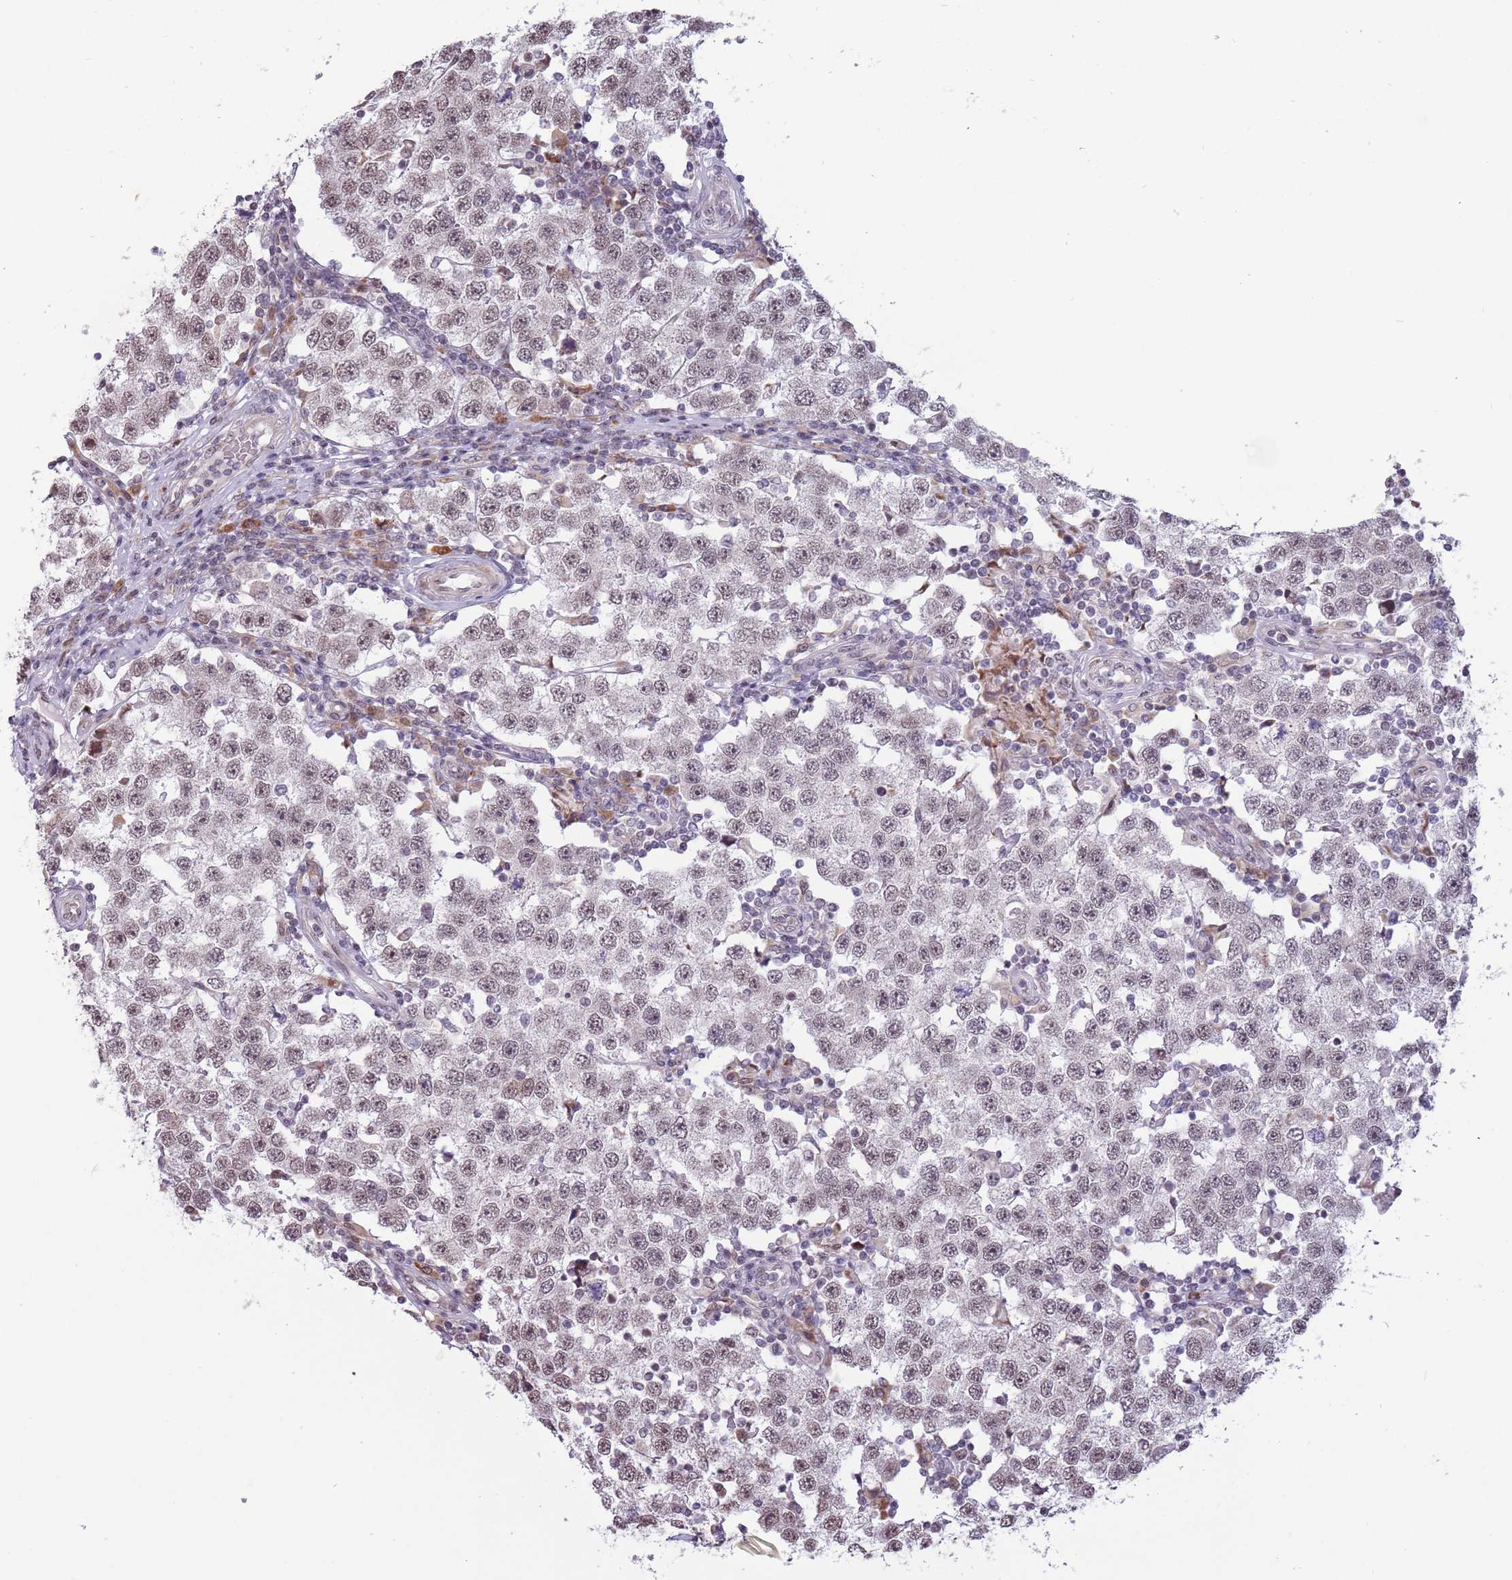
{"staining": {"intensity": "weak", "quantity": "25%-75%", "location": "nuclear"}, "tissue": "testis cancer", "cell_type": "Tumor cells", "image_type": "cancer", "snomed": [{"axis": "morphology", "description": "Seminoma, NOS"}, {"axis": "topography", "description": "Testis"}], "caption": "DAB immunohistochemical staining of seminoma (testis) shows weak nuclear protein positivity in approximately 25%-75% of tumor cells. (IHC, brightfield microscopy, high magnification).", "gene": "BARD1", "patient": {"sex": "male", "age": 34}}